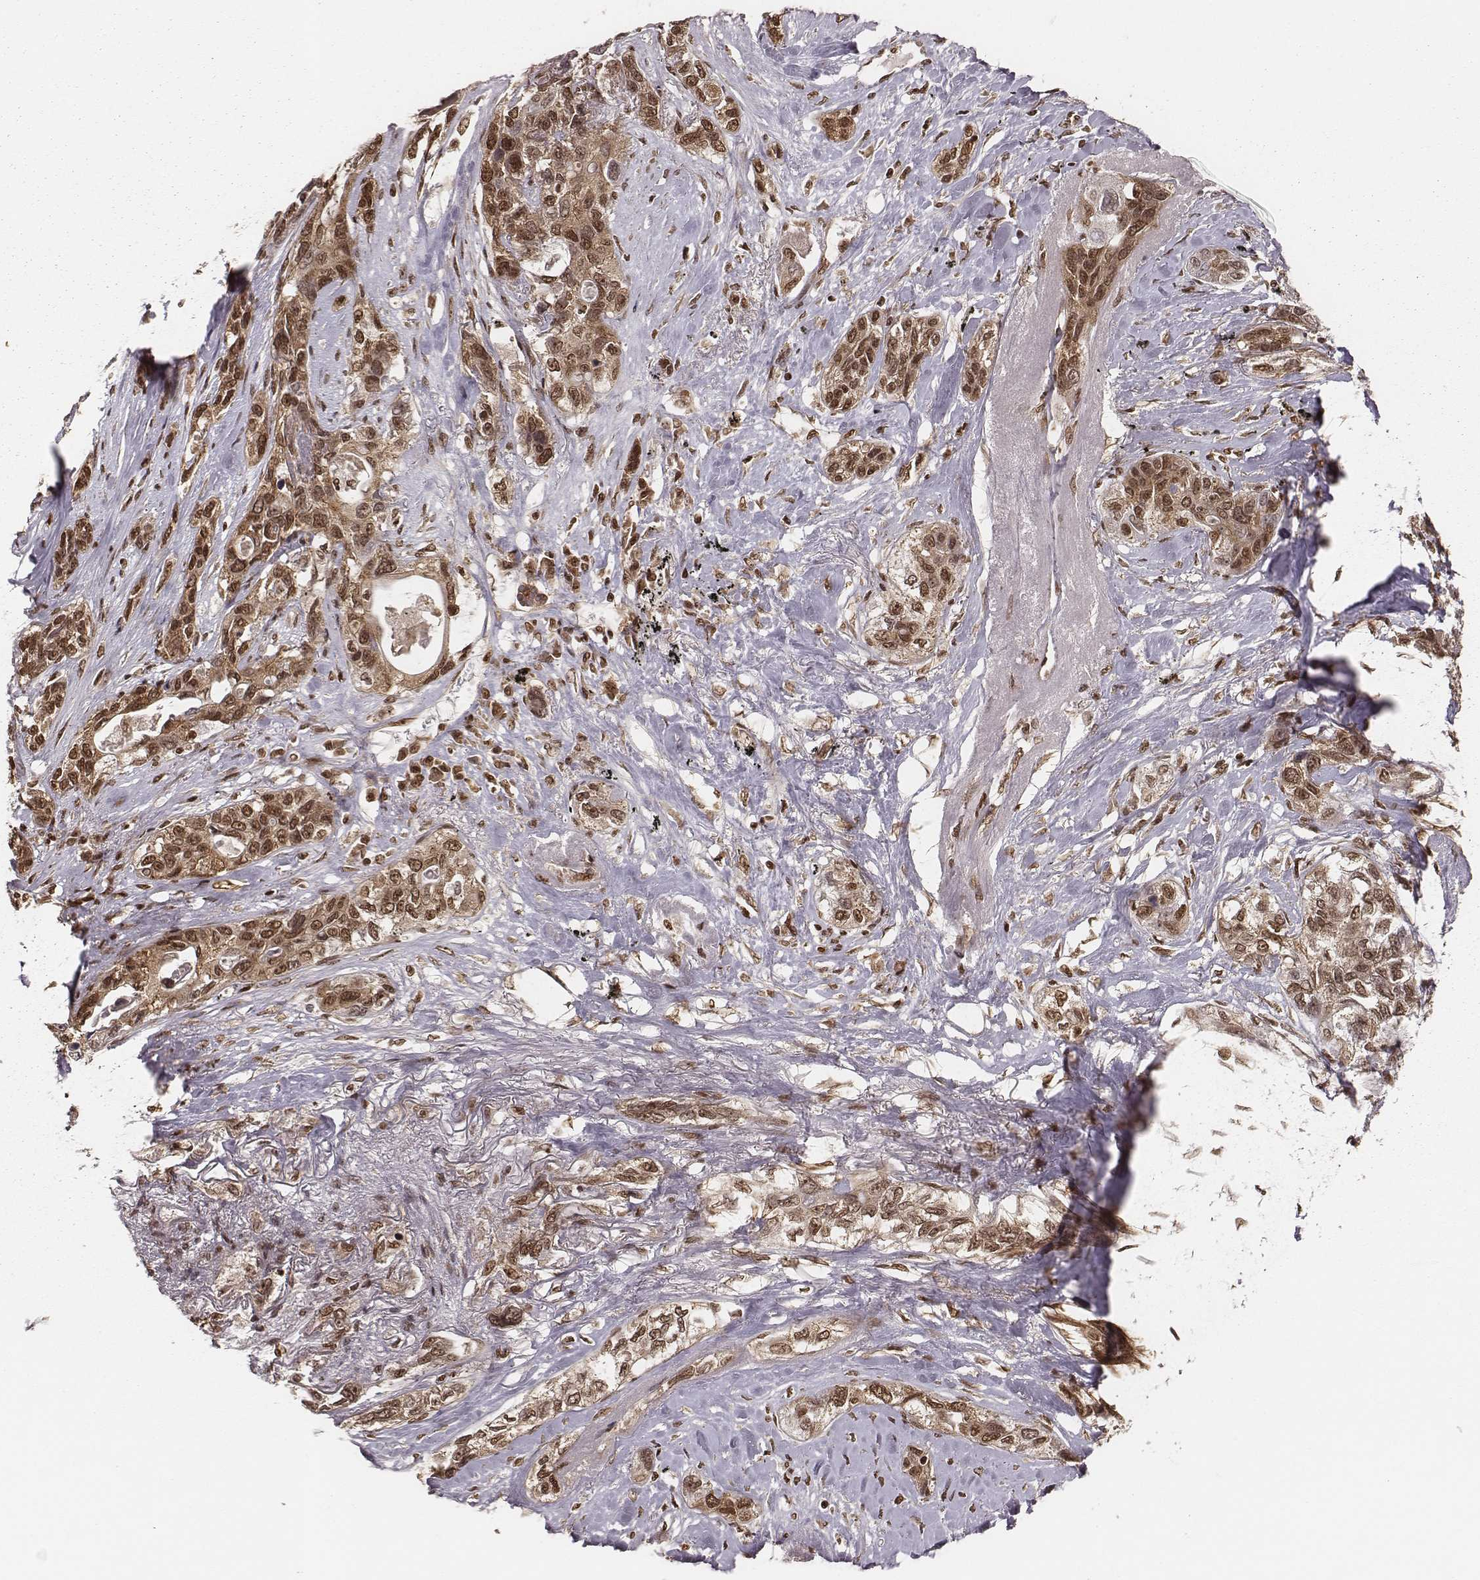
{"staining": {"intensity": "moderate", "quantity": ">75%", "location": "nuclear"}, "tissue": "lung cancer", "cell_type": "Tumor cells", "image_type": "cancer", "snomed": [{"axis": "morphology", "description": "Squamous cell carcinoma, NOS"}, {"axis": "topography", "description": "Lung"}], "caption": "There is medium levels of moderate nuclear expression in tumor cells of squamous cell carcinoma (lung), as demonstrated by immunohistochemical staining (brown color).", "gene": "NFX1", "patient": {"sex": "female", "age": 70}}